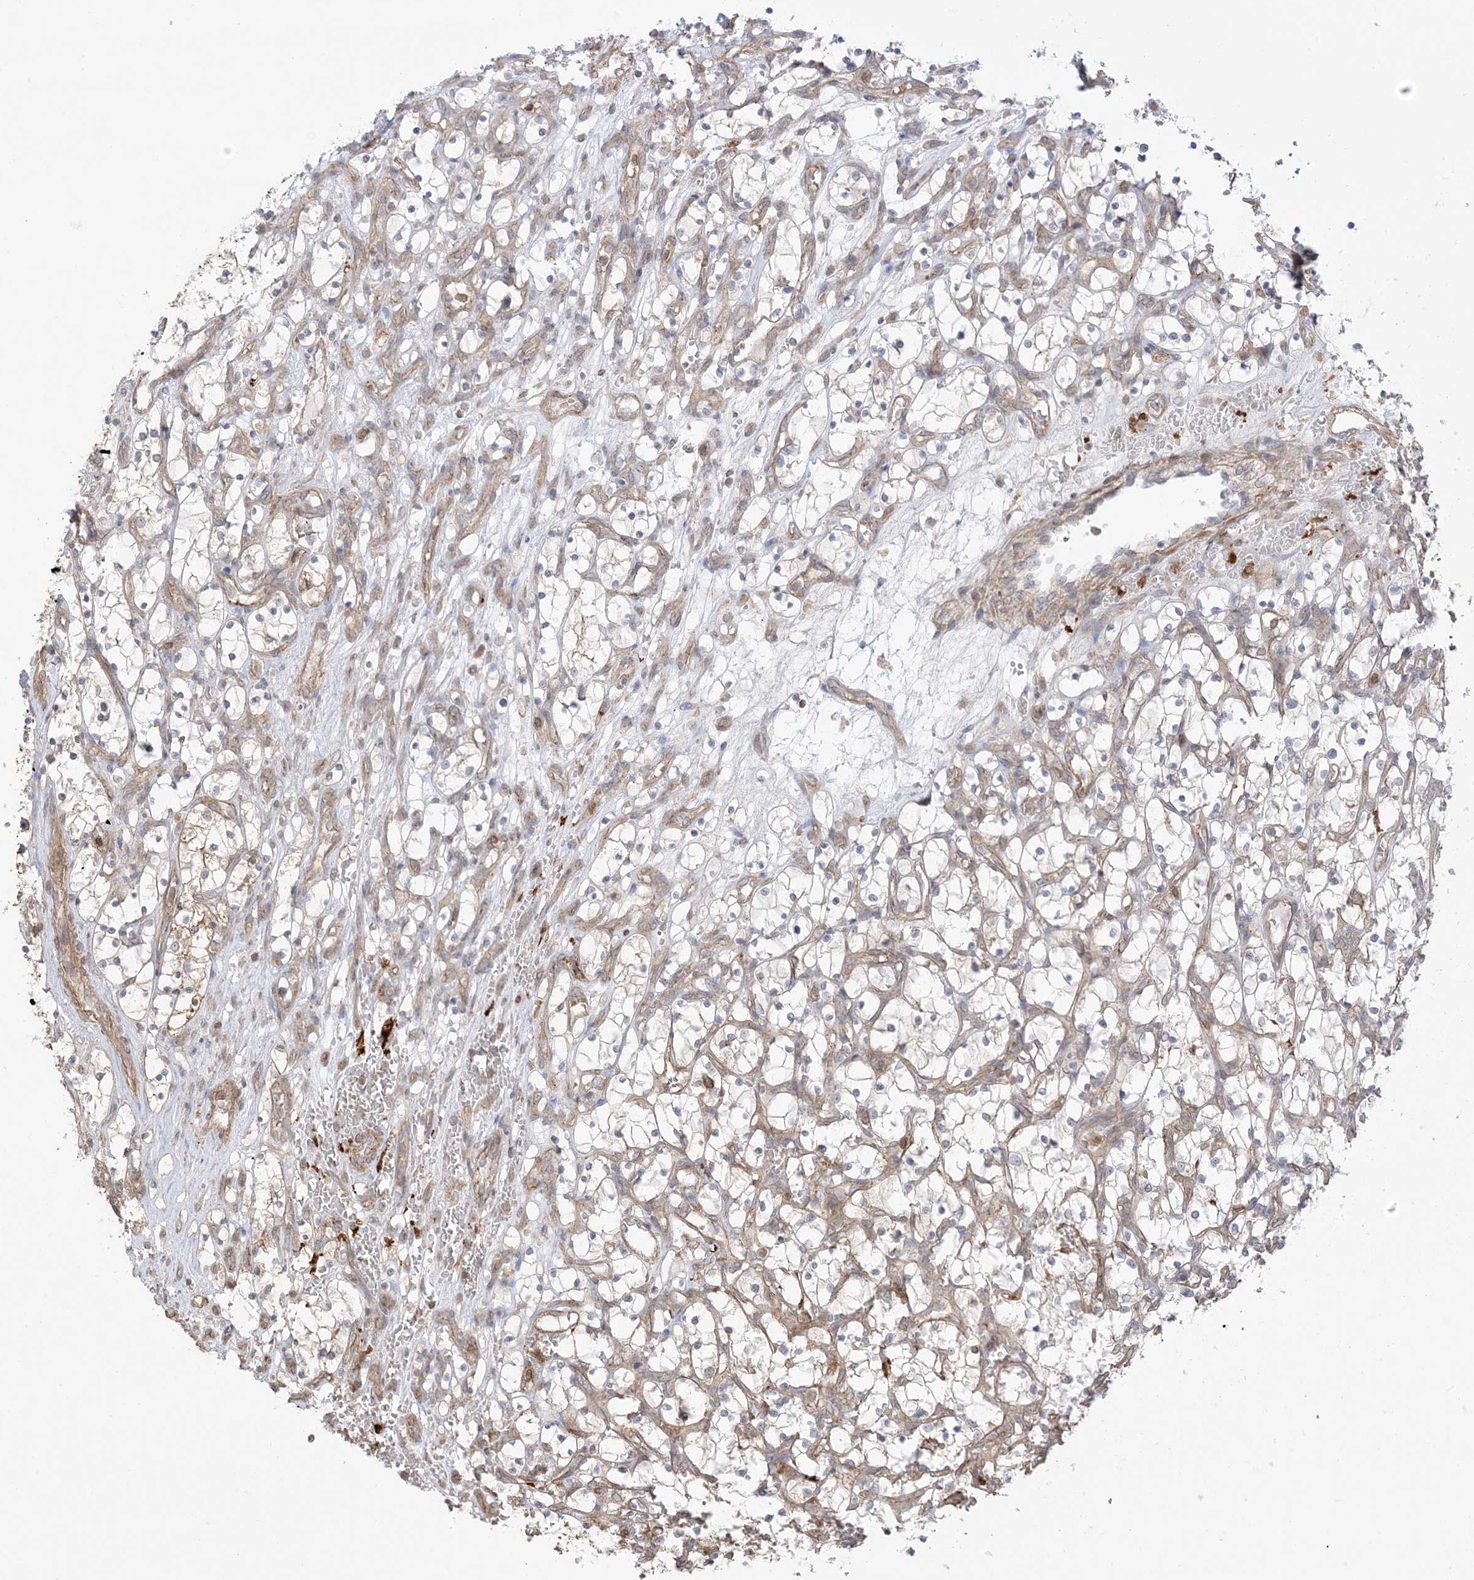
{"staining": {"intensity": "negative", "quantity": "none", "location": "none"}, "tissue": "renal cancer", "cell_type": "Tumor cells", "image_type": "cancer", "snomed": [{"axis": "morphology", "description": "Adenocarcinoma, NOS"}, {"axis": "topography", "description": "Kidney"}], "caption": "A micrograph of human adenocarcinoma (renal) is negative for staining in tumor cells. (Brightfield microscopy of DAB immunohistochemistry (IHC) at high magnification).", "gene": "ICMT", "patient": {"sex": "female", "age": 69}}